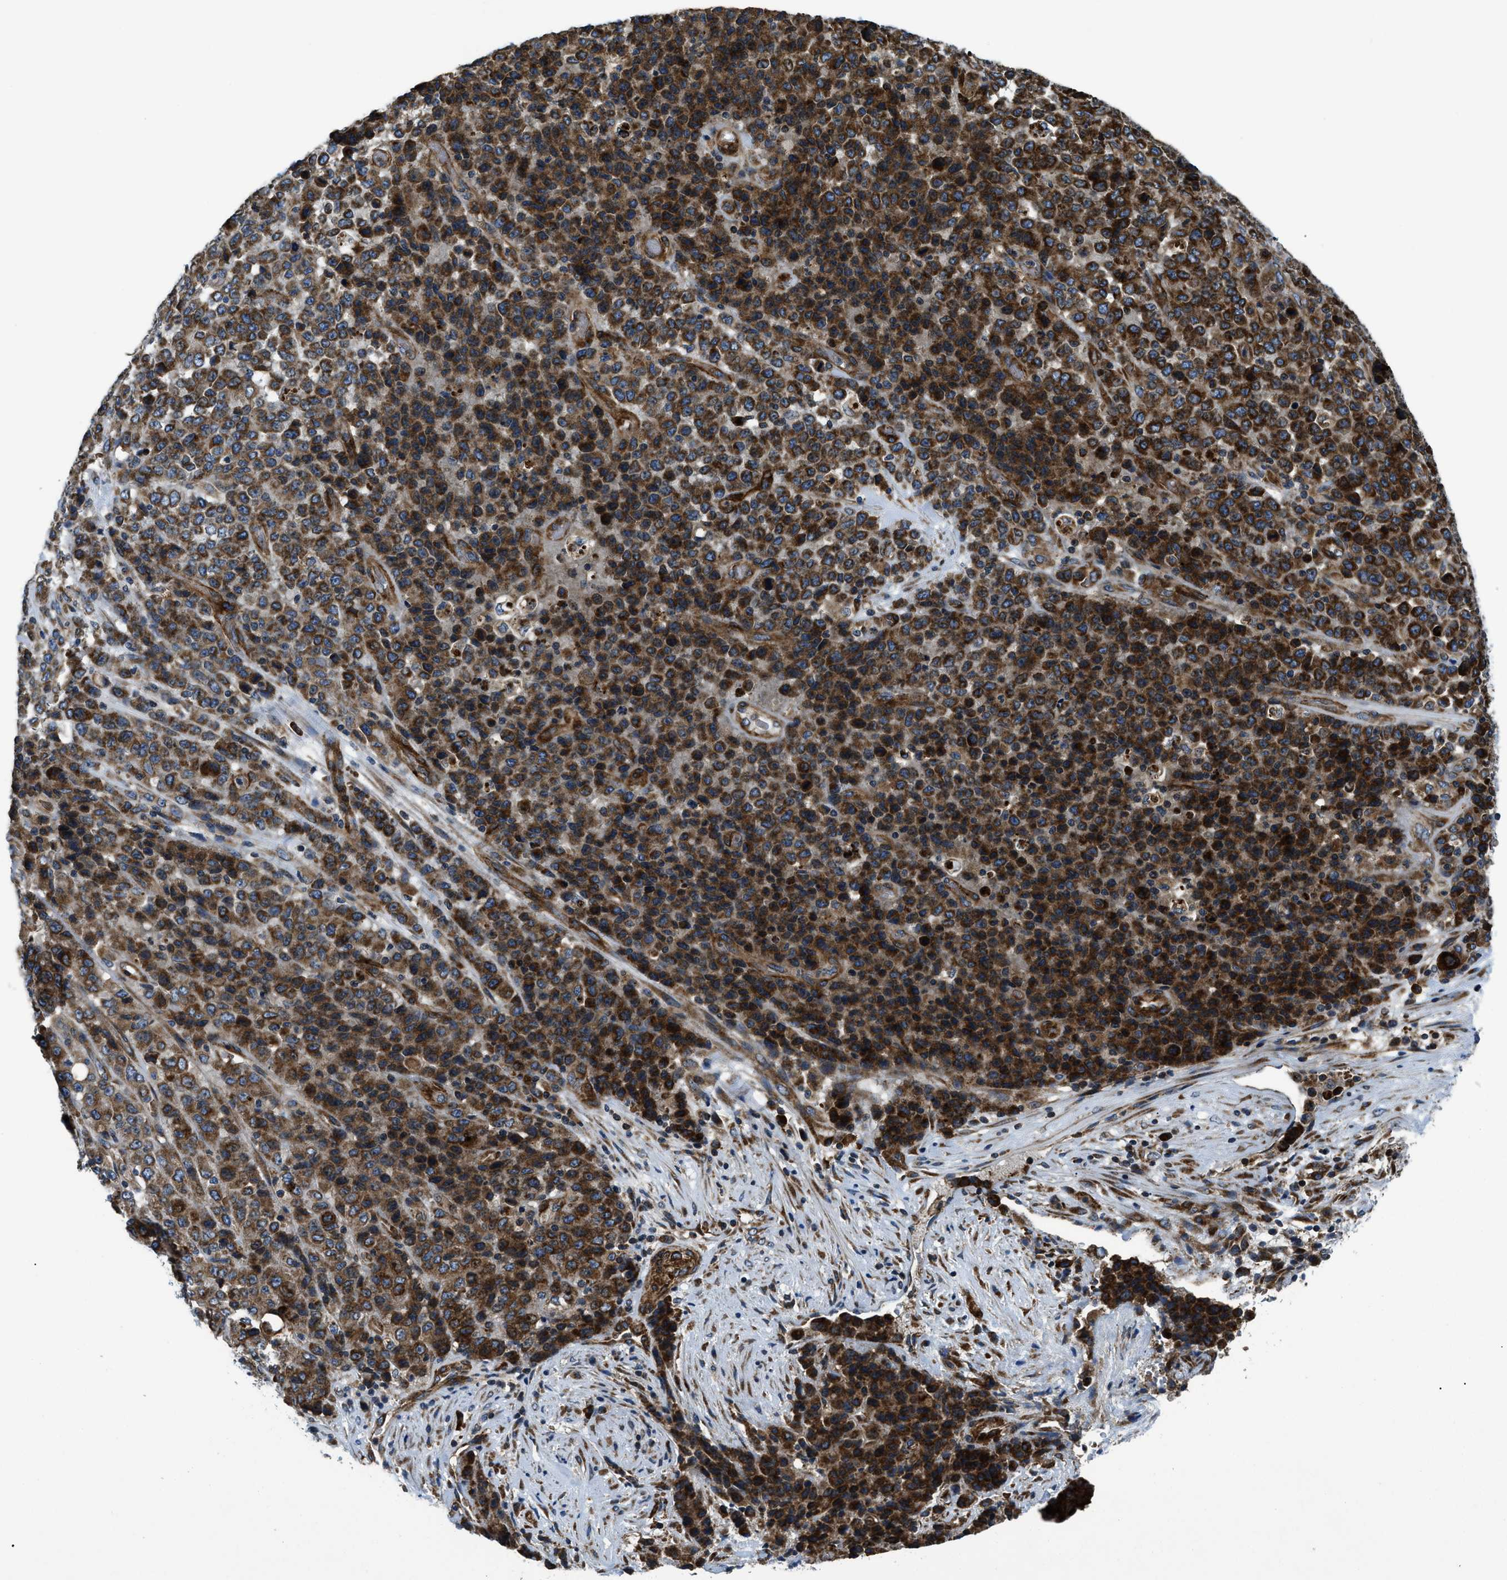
{"staining": {"intensity": "strong", "quantity": ">75%", "location": "cytoplasmic/membranous"}, "tissue": "stomach cancer", "cell_type": "Tumor cells", "image_type": "cancer", "snomed": [{"axis": "morphology", "description": "Adenocarcinoma, NOS"}, {"axis": "topography", "description": "Stomach"}], "caption": "Immunohistochemistry (IHC) (DAB) staining of human stomach cancer (adenocarcinoma) displays strong cytoplasmic/membranous protein staining in approximately >75% of tumor cells.", "gene": "CSPG4", "patient": {"sex": "female", "age": 73}}